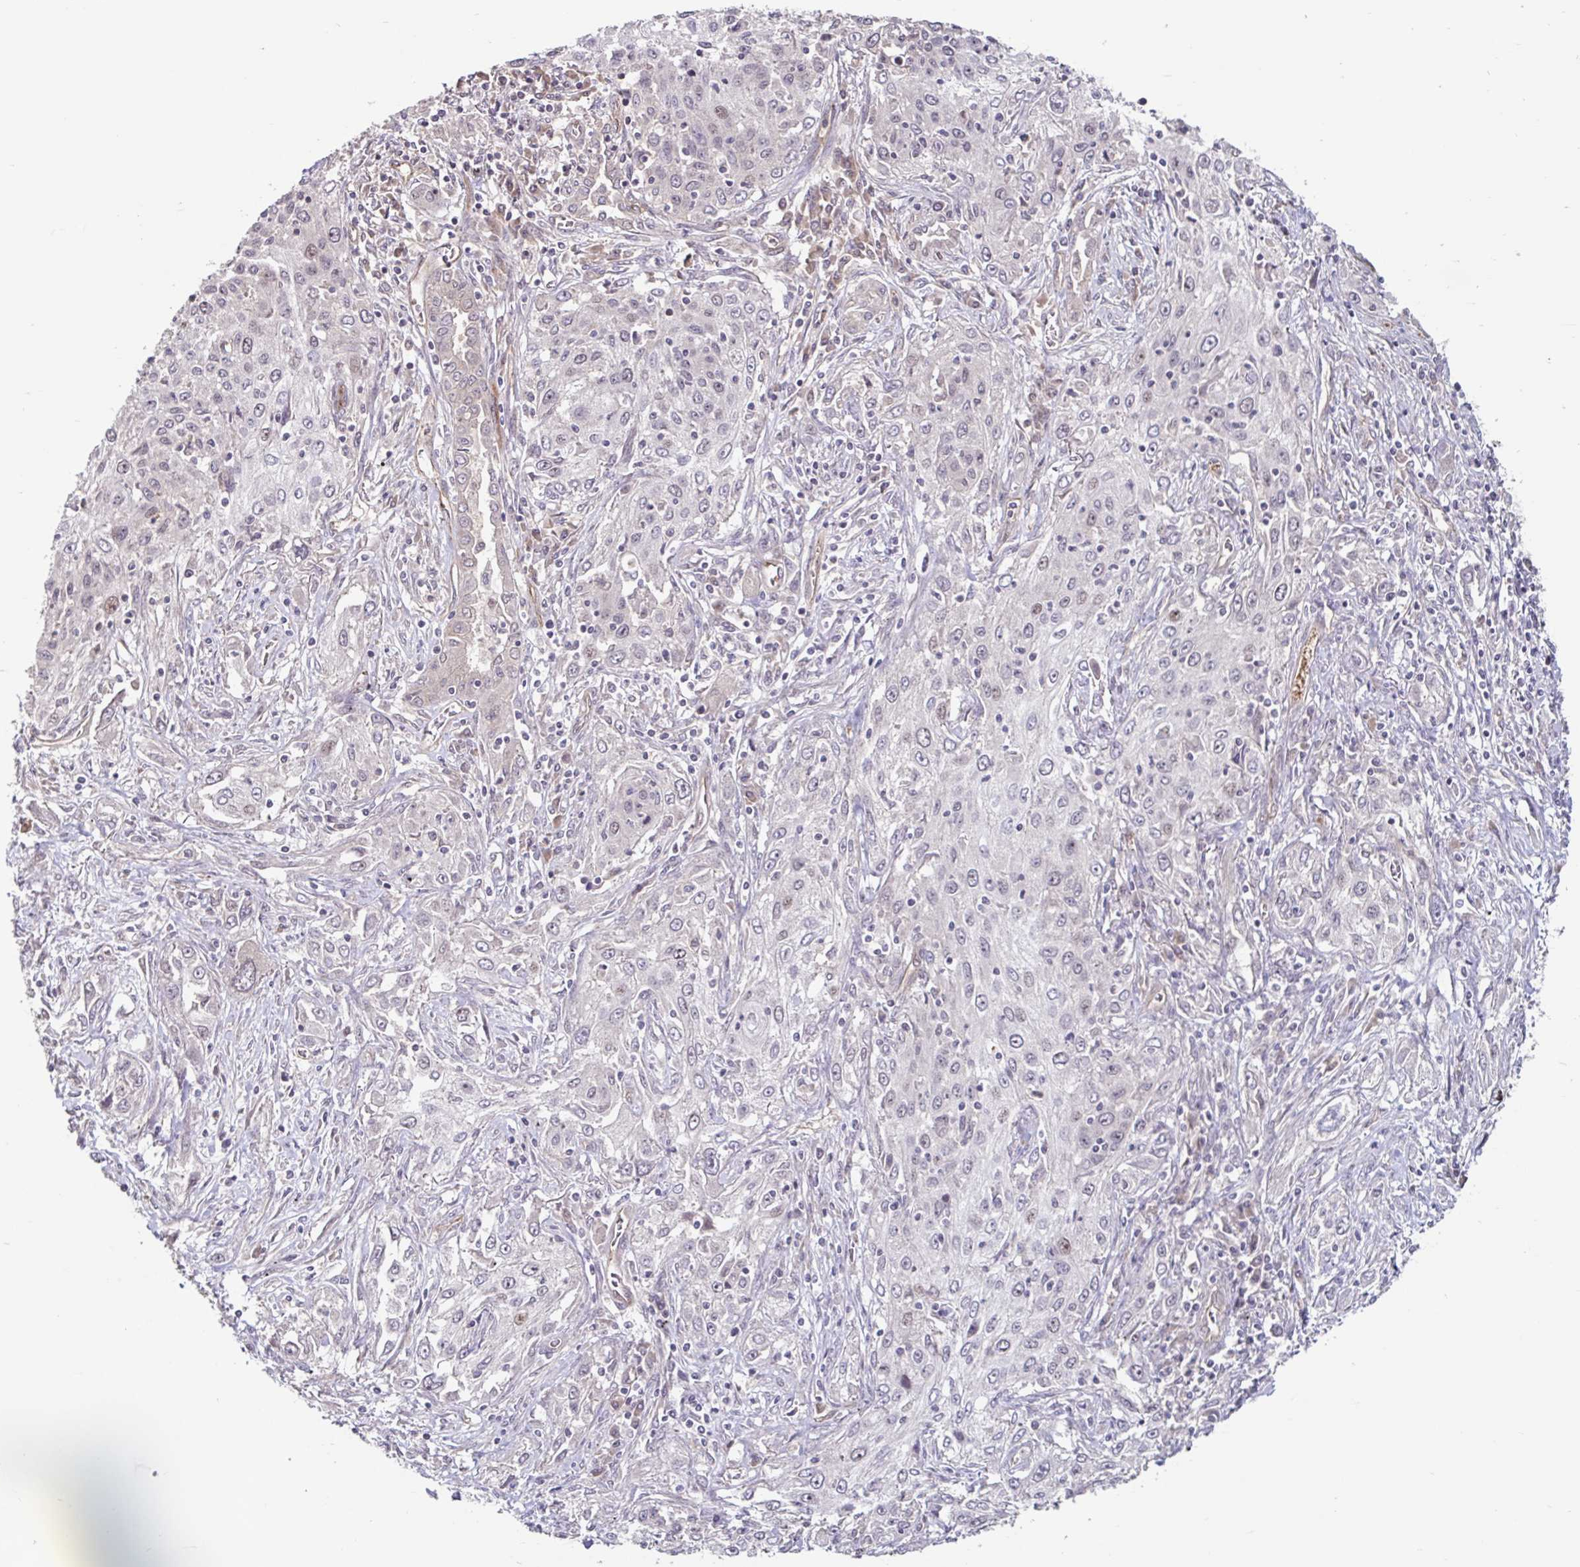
{"staining": {"intensity": "negative", "quantity": "none", "location": "none"}, "tissue": "lung cancer", "cell_type": "Tumor cells", "image_type": "cancer", "snomed": [{"axis": "morphology", "description": "Squamous cell carcinoma, NOS"}, {"axis": "topography", "description": "Lung"}], "caption": "Immunohistochemistry (IHC) image of neoplastic tissue: lung cancer stained with DAB displays no significant protein positivity in tumor cells.", "gene": "STYXL1", "patient": {"sex": "female", "age": 69}}